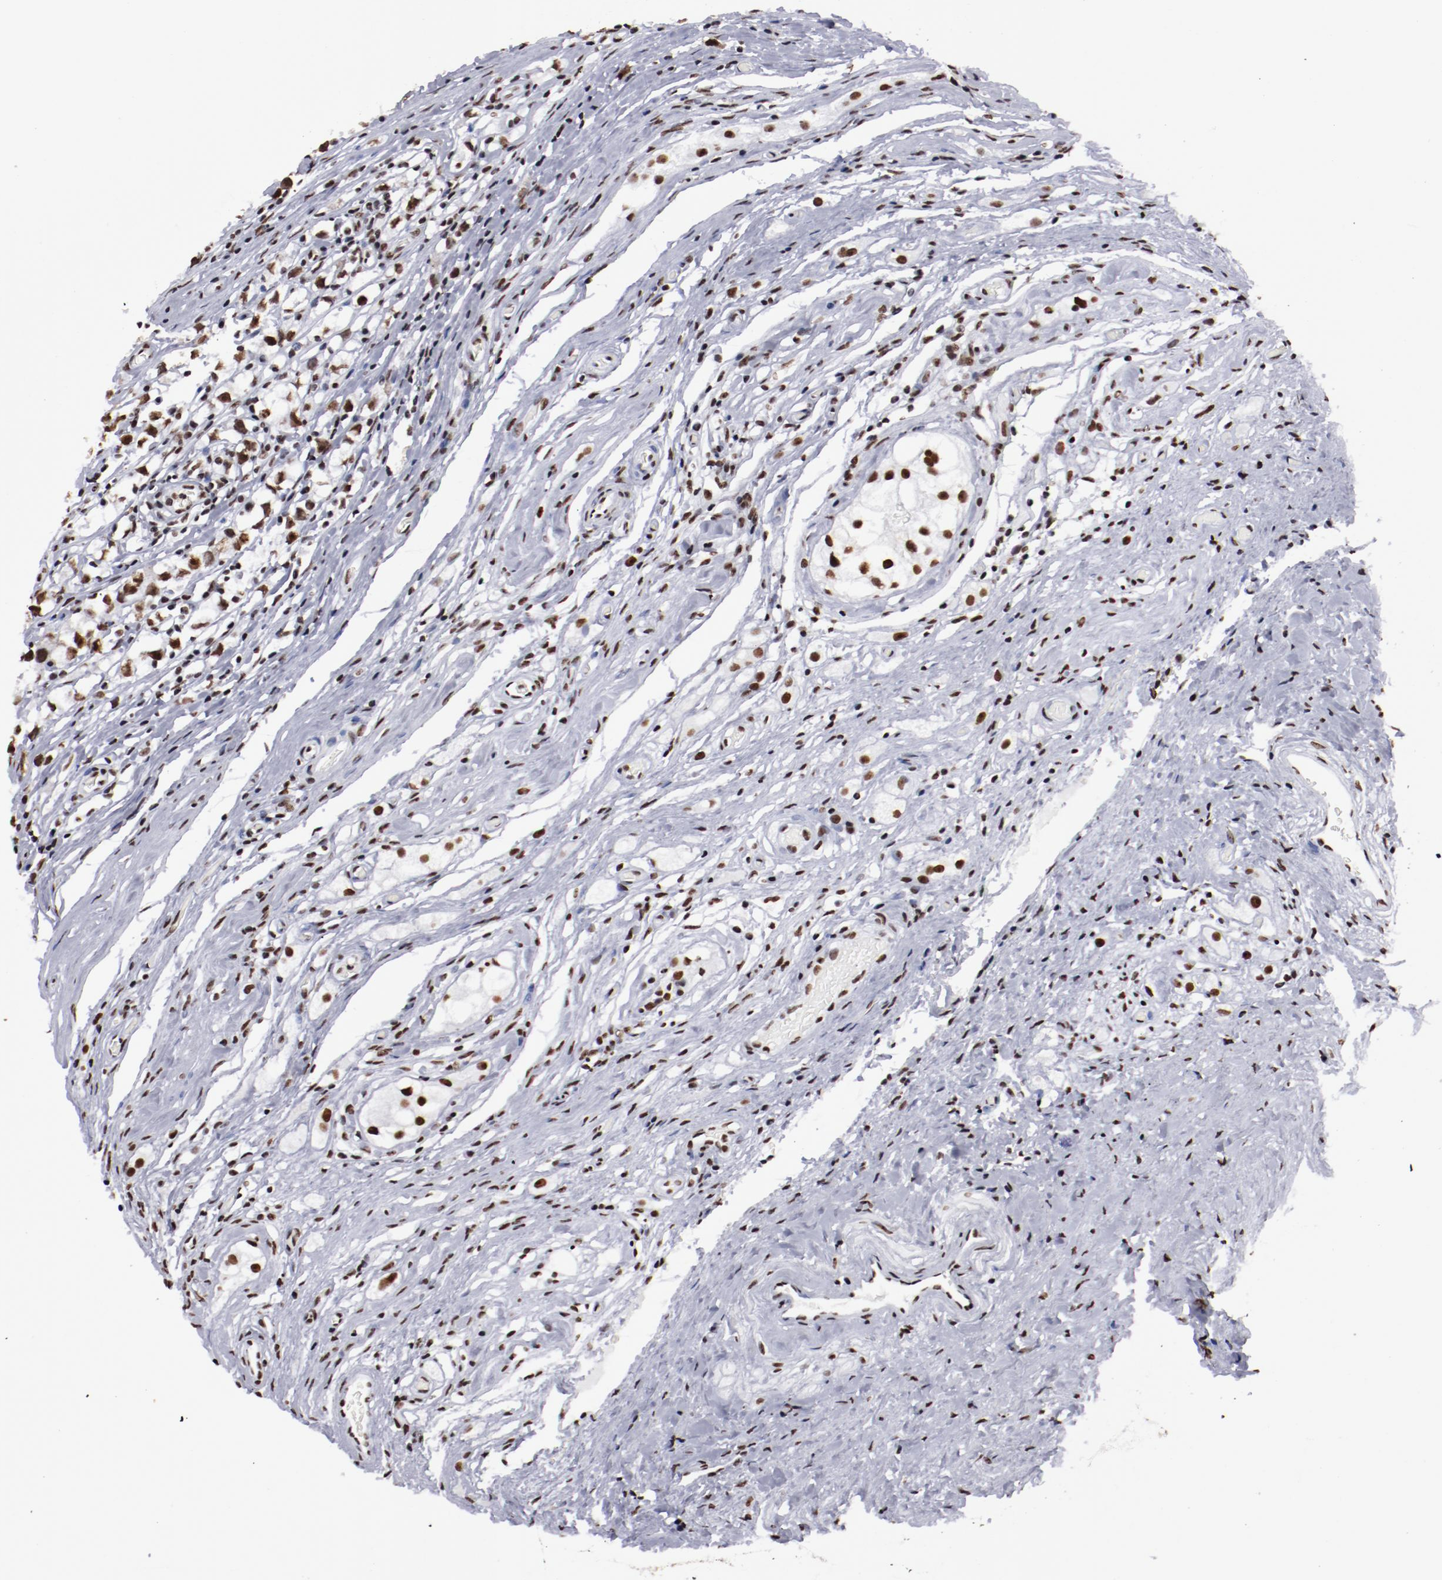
{"staining": {"intensity": "strong", "quantity": ">75%", "location": "nuclear"}, "tissue": "testis cancer", "cell_type": "Tumor cells", "image_type": "cancer", "snomed": [{"axis": "morphology", "description": "Seminoma, NOS"}, {"axis": "topography", "description": "Testis"}], "caption": "Tumor cells display high levels of strong nuclear expression in approximately >75% of cells in seminoma (testis). (IHC, brightfield microscopy, high magnification).", "gene": "HNRNPA2B1", "patient": {"sex": "male", "age": 35}}